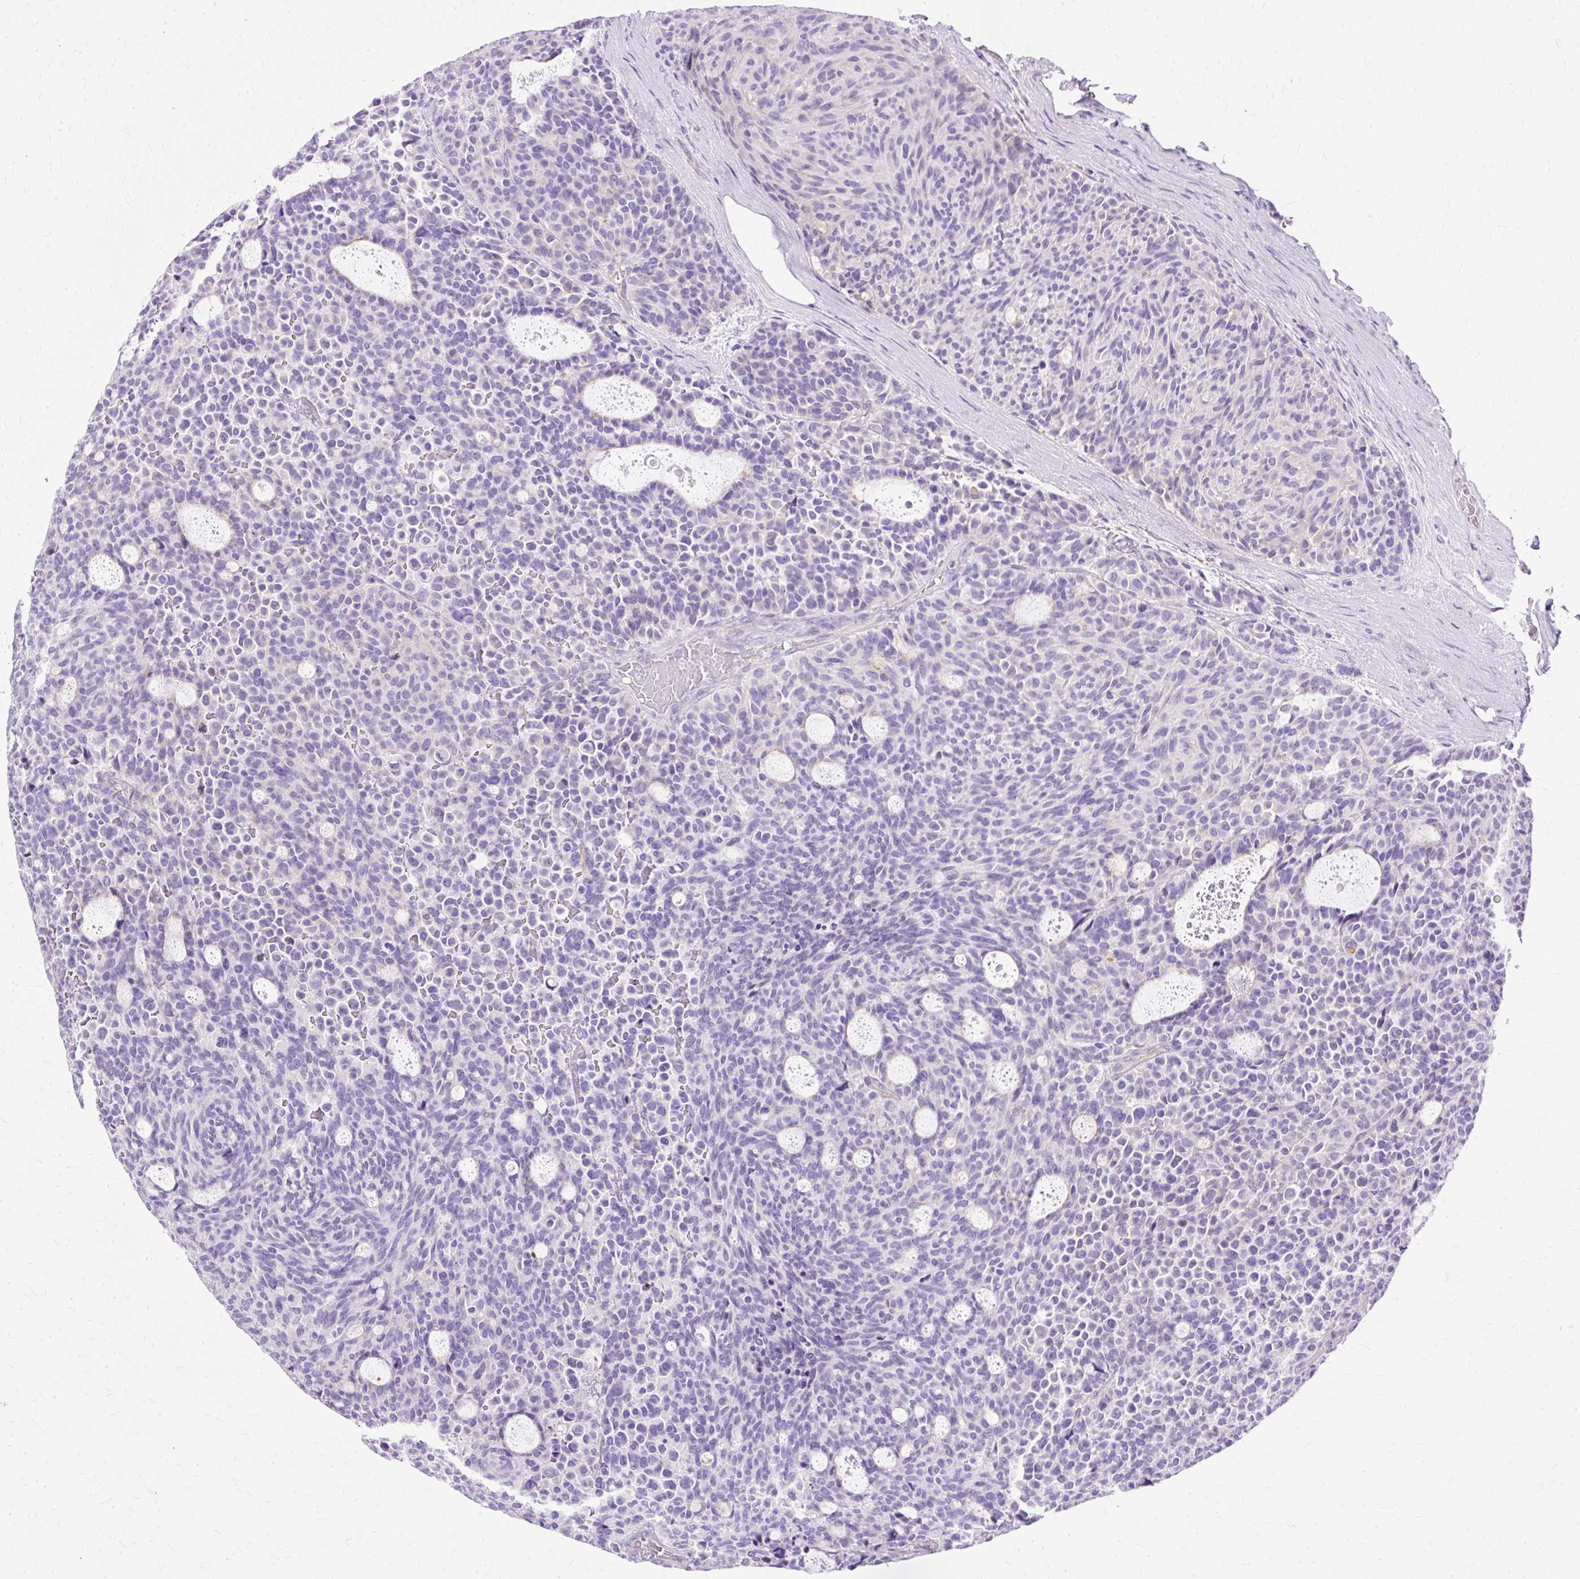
{"staining": {"intensity": "negative", "quantity": "none", "location": "none"}, "tissue": "carcinoid", "cell_type": "Tumor cells", "image_type": "cancer", "snomed": [{"axis": "morphology", "description": "Carcinoid, malignant, NOS"}, {"axis": "topography", "description": "Pancreas"}], "caption": "Carcinoid was stained to show a protein in brown. There is no significant positivity in tumor cells.", "gene": "MYO6", "patient": {"sex": "female", "age": 54}}